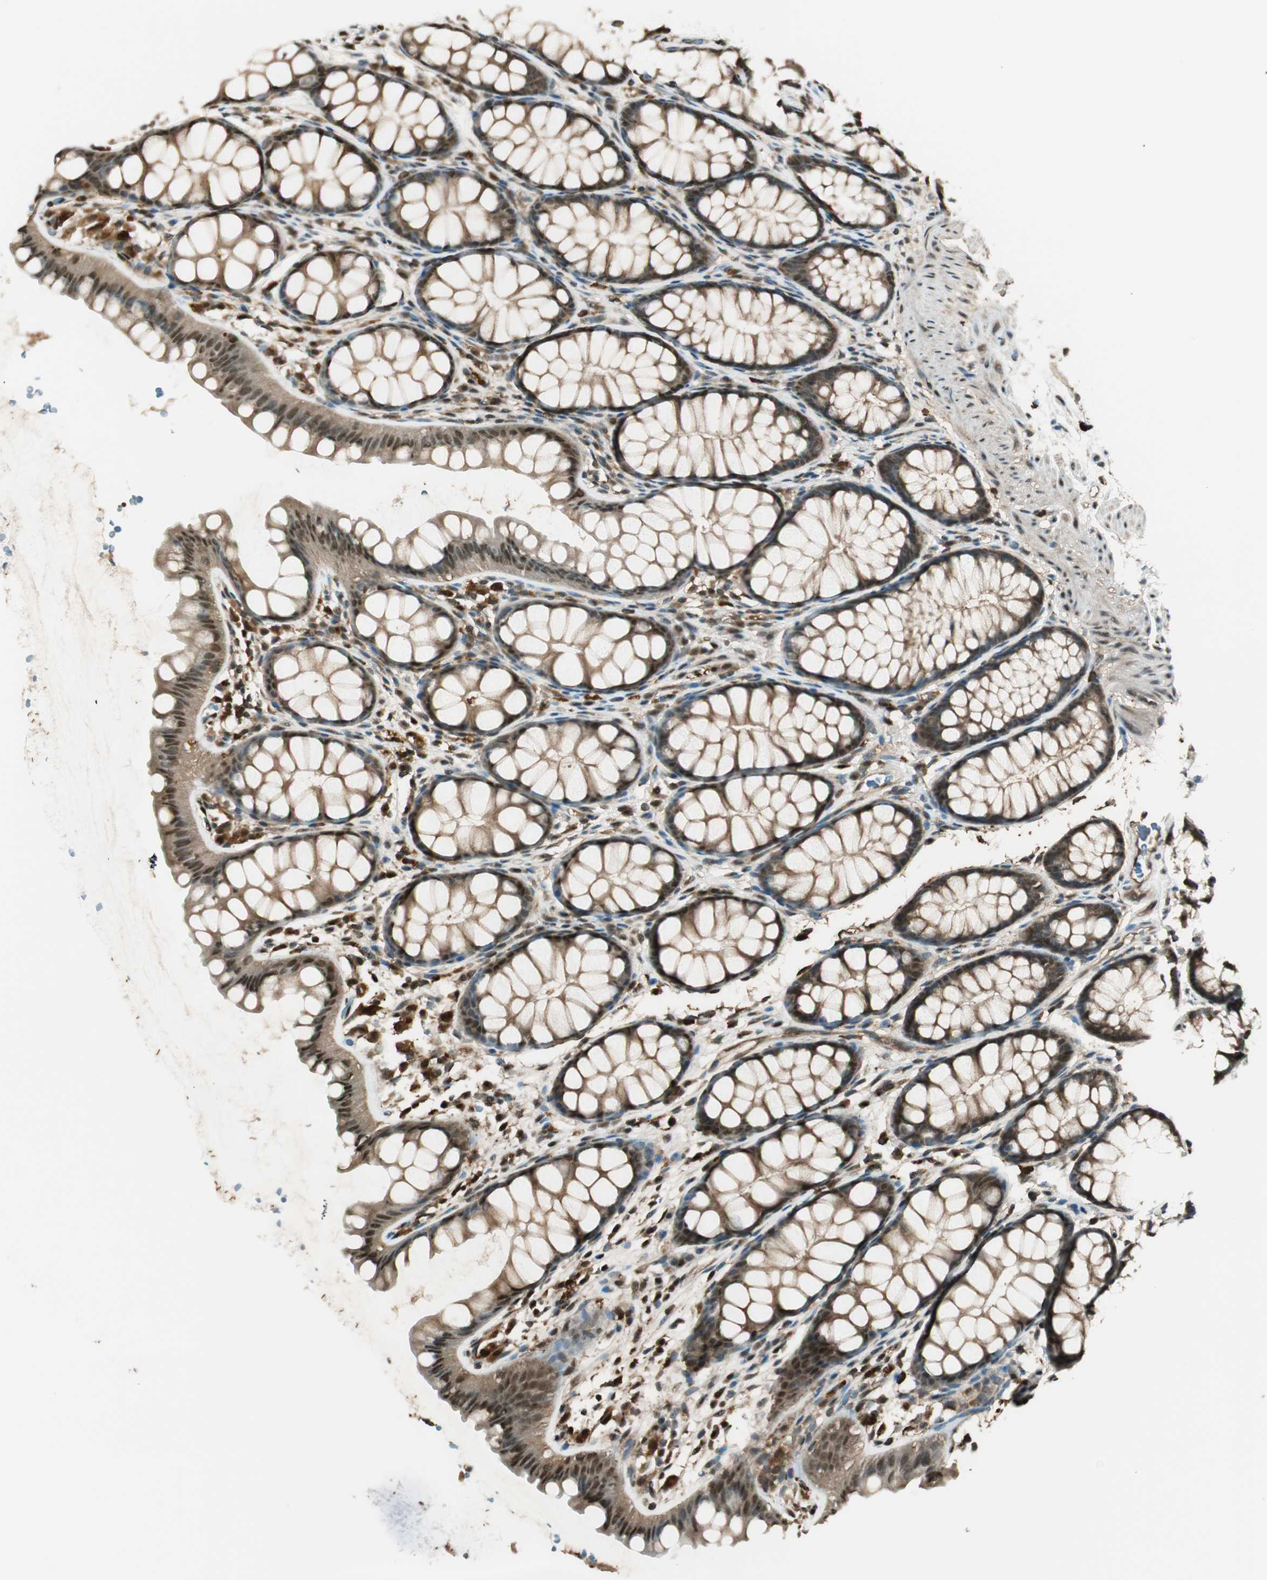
{"staining": {"intensity": "moderate", "quantity": ">75%", "location": "cytoplasmic/membranous,nuclear"}, "tissue": "colon", "cell_type": "Endothelial cells", "image_type": "normal", "snomed": [{"axis": "morphology", "description": "Normal tissue, NOS"}, {"axis": "topography", "description": "Colon"}], "caption": "A high-resolution micrograph shows immunohistochemistry staining of unremarkable colon, which exhibits moderate cytoplasmic/membranous,nuclear staining in about >75% of endothelial cells. The staining was performed using DAB (3,3'-diaminobenzidine) to visualize the protein expression in brown, while the nuclei were stained in blue with hematoxylin (Magnification: 20x).", "gene": "ENSG00000268870", "patient": {"sex": "female", "age": 55}}